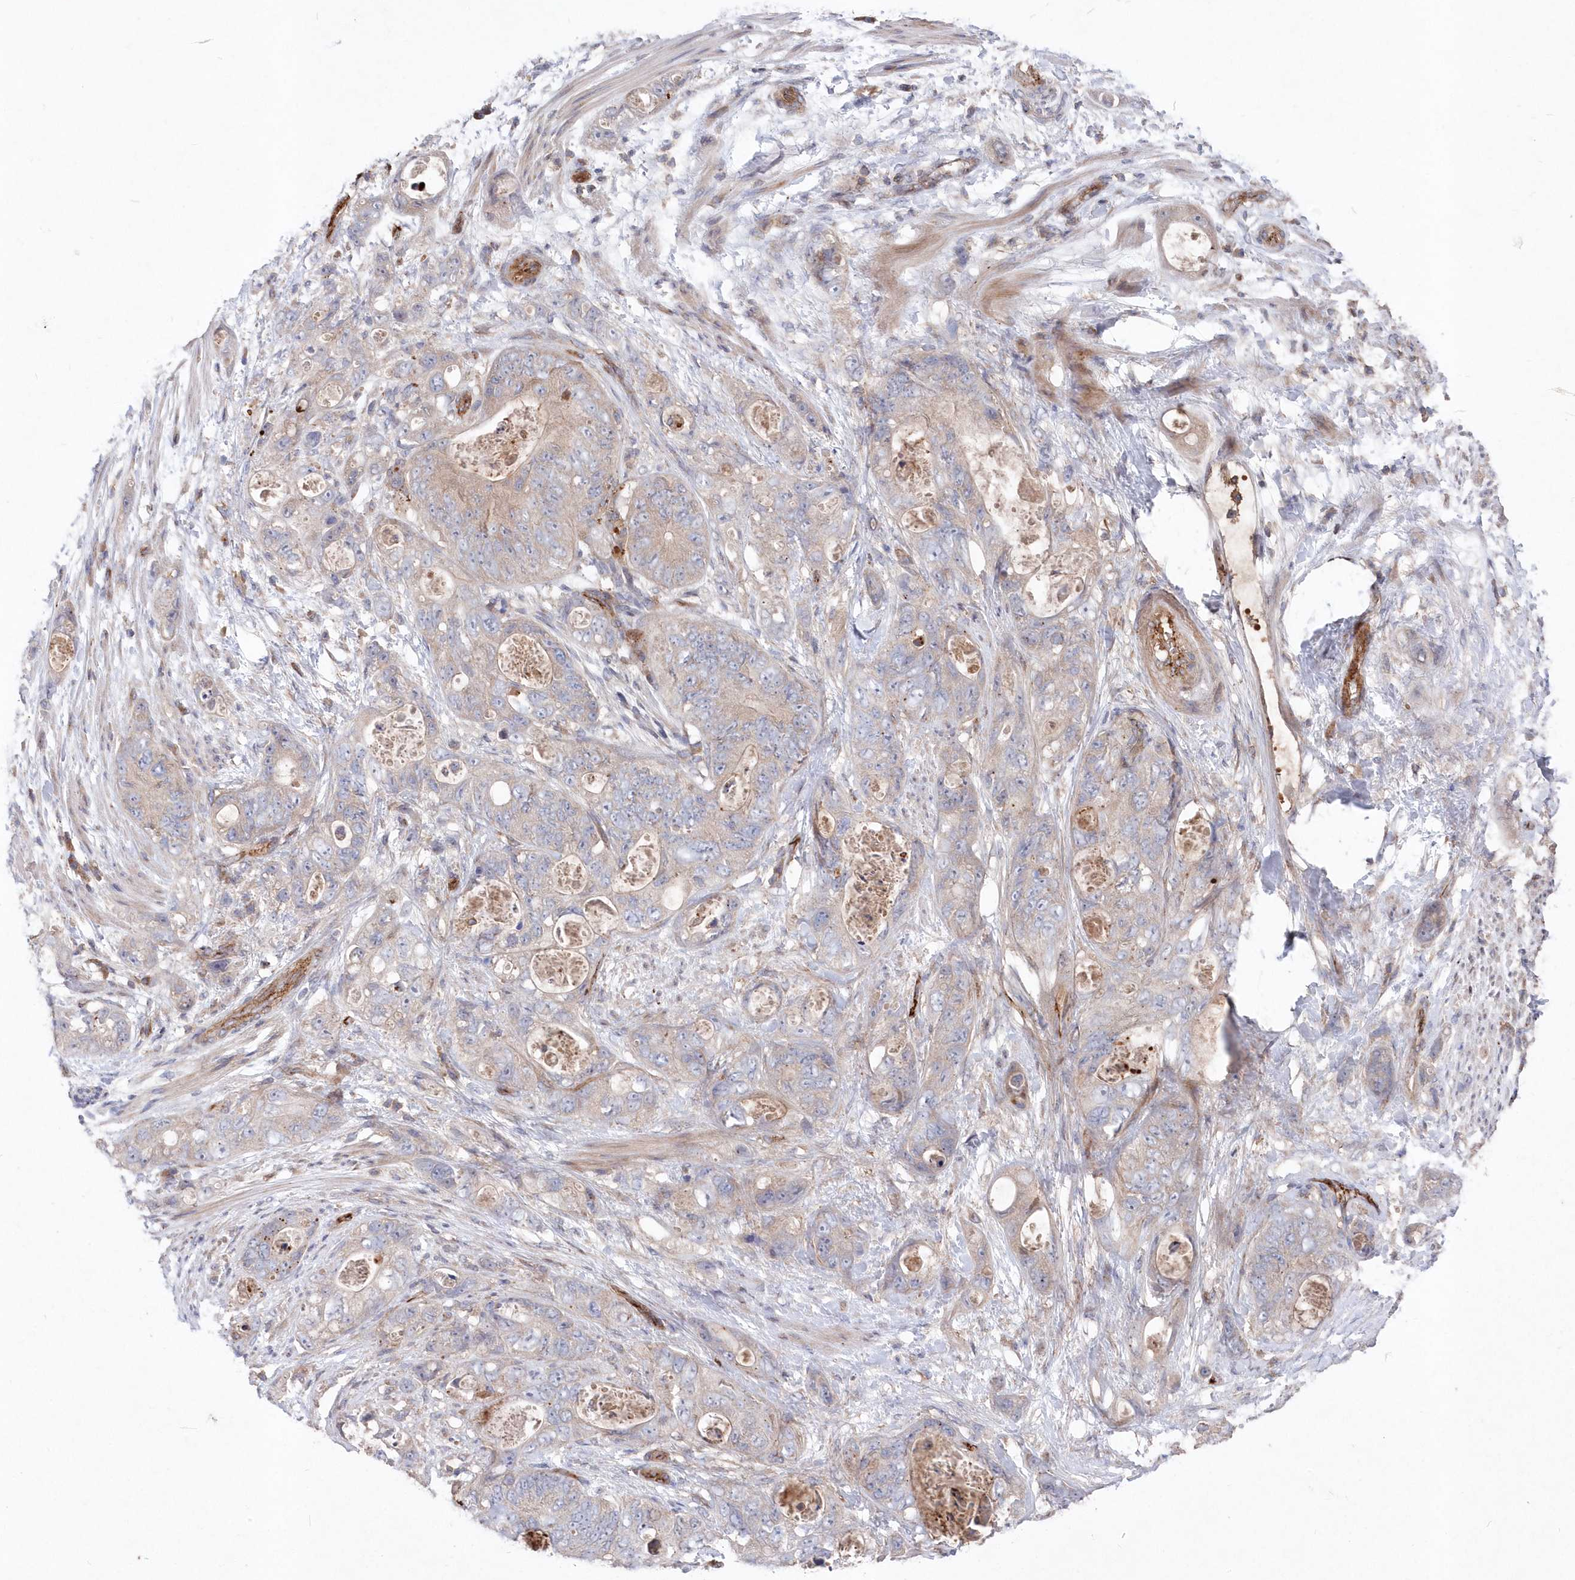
{"staining": {"intensity": "weak", "quantity": "<25%", "location": "cytoplasmic/membranous"}, "tissue": "stomach cancer", "cell_type": "Tumor cells", "image_type": "cancer", "snomed": [{"axis": "morphology", "description": "Adenocarcinoma, NOS"}, {"axis": "topography", "description": "Stomach"}], "caption": "The photomicrograph demonstrates no staining of tumor cells in stomach cancer (adenocarcinoma).", "gene": "ABHD14B", "patient": {"sex": "female", "age": 89}}